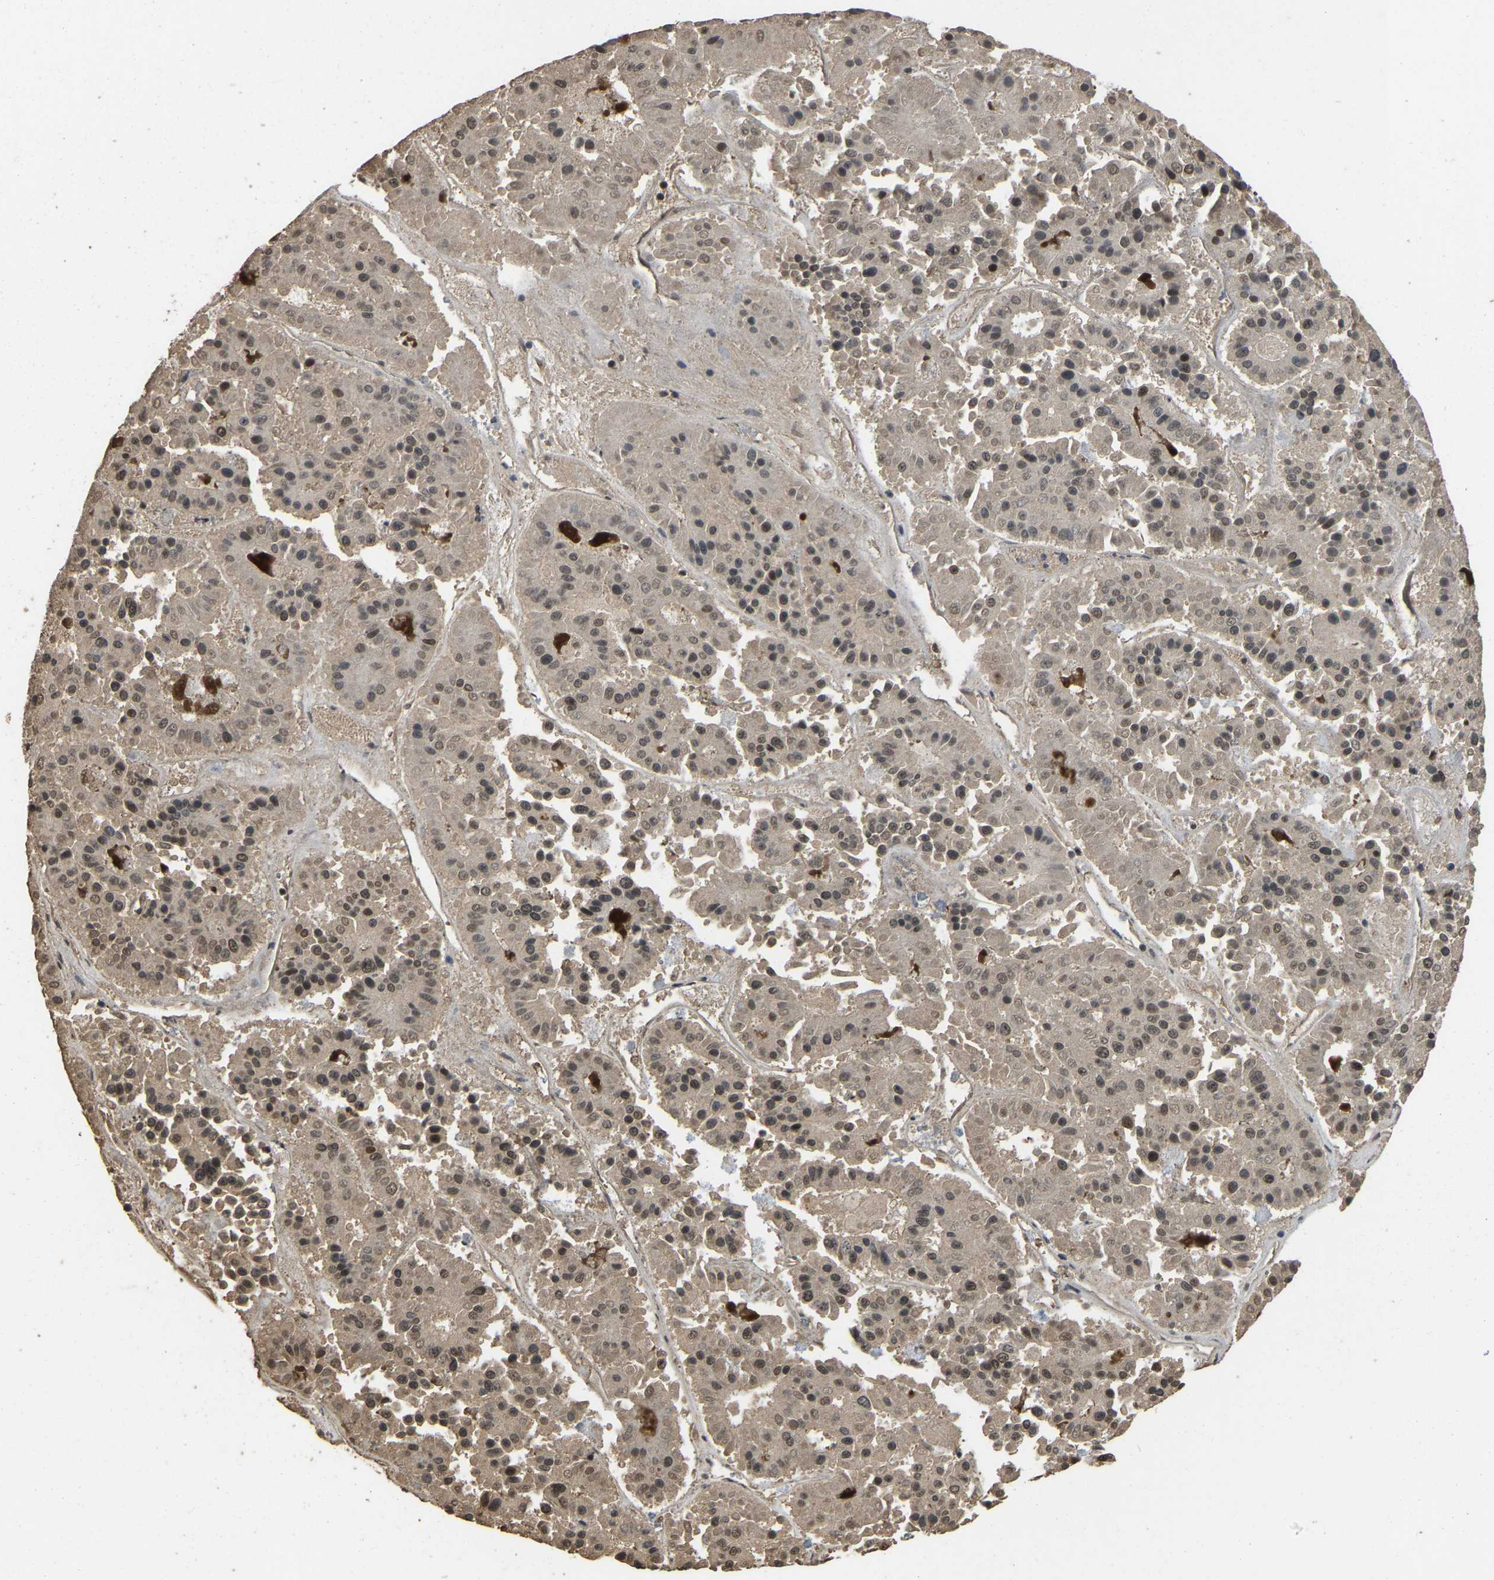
{"staining": {"intensity": "weak", "quantity": ">75%", "location": "cytoplasmic/membranous,nuclear"}, "tissue": "pancreatic cancer", "cell_type": "Tumor cells", "image_type": "cancer", "snomed": [{"axis": "morphology", "description": "Adenocarcinoma, NOS"}, {"axis": "topography", "description": "Pancreas"}], "caption": "Immunohistochemistry (IHC) of human pancreatic cancer shows low levels of weak cytoplasmic/membranous and nuclear positivity in approximately >75% of tumor cells.", "gene": "ARHGAP23", "patient": {"sex": "male", "age": 50}}